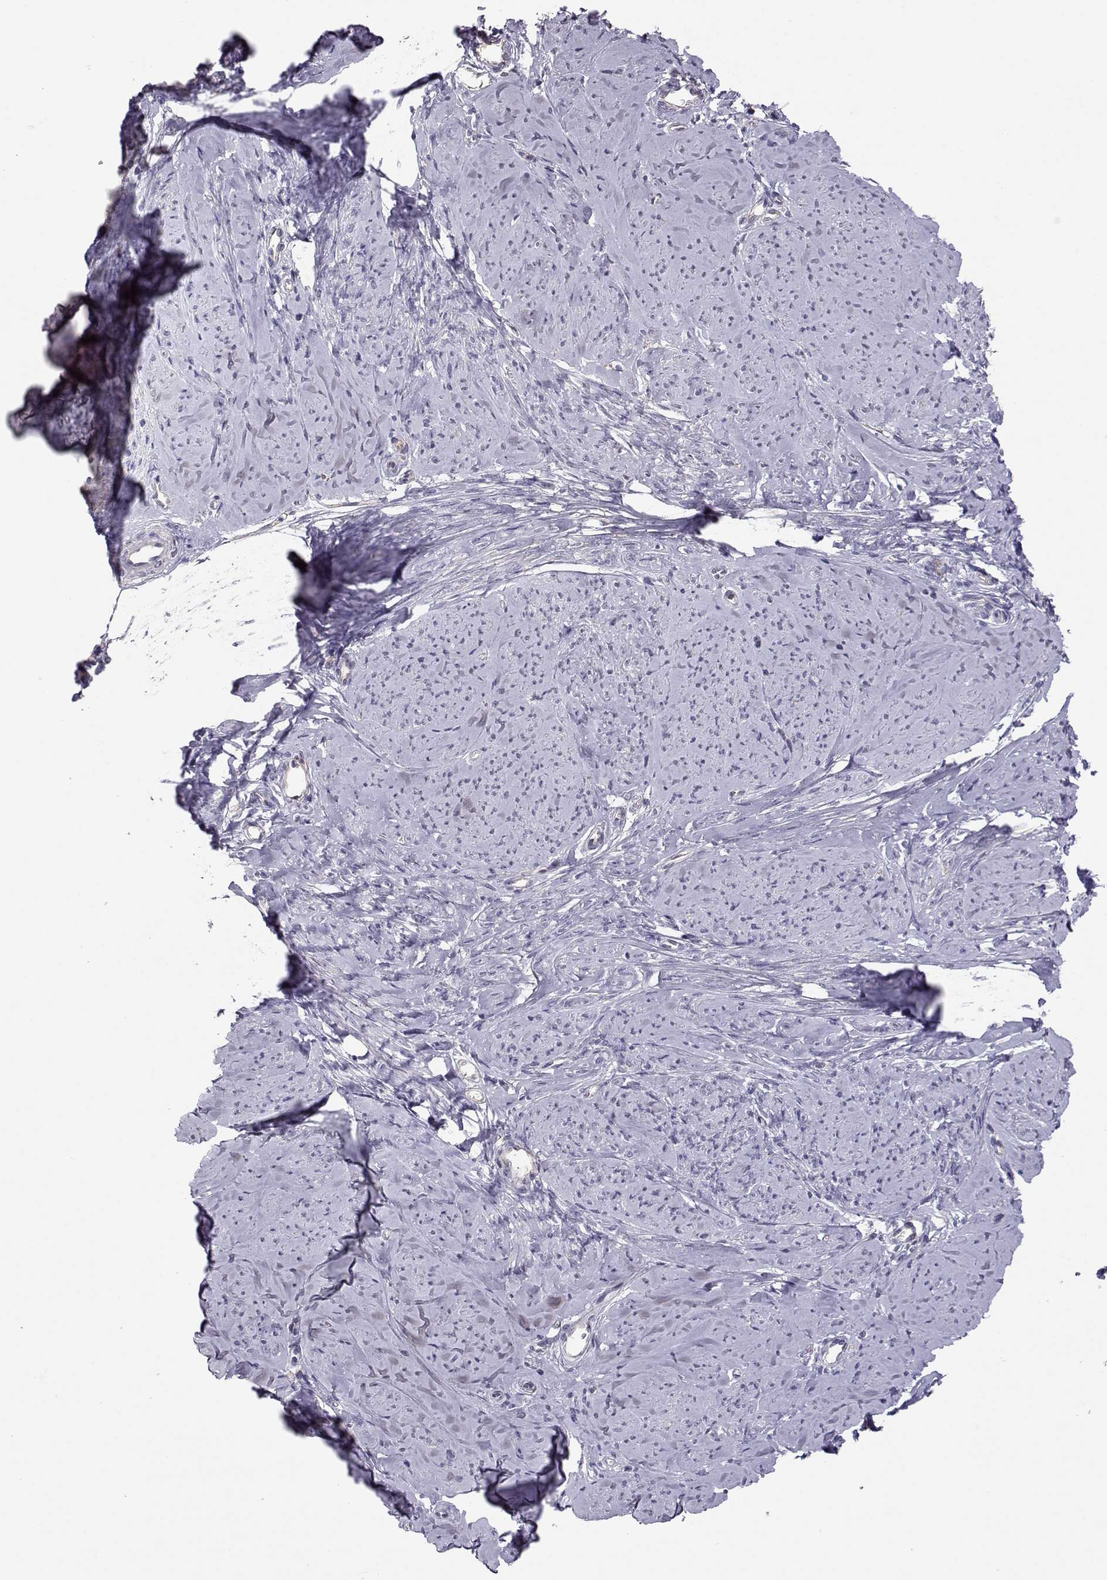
{"staining": {"intensity": "negative", "quantity": "none", "location": "none"}, "tissue": "smooth muscle", "cell_type": "Smooth muscle cells", "image_type": "normal", "snomed": [{"axis": "morphology", "description": "Normal tissue, NOS"}, {"axis": "topography", "description": "Smooth muscle"}], "caption": "High power microscopy histopathology image of an immunohistochemistry (IHC) histopathology image of benign smooth muscle, revealing no significant staining in smooth muscle cells. The staining is performed using DAB brown chromogen with nuclei counter-stained in using hematoxylin.", "gene": "NCAM2", "patient": {"sex": "female", "age": 48}}